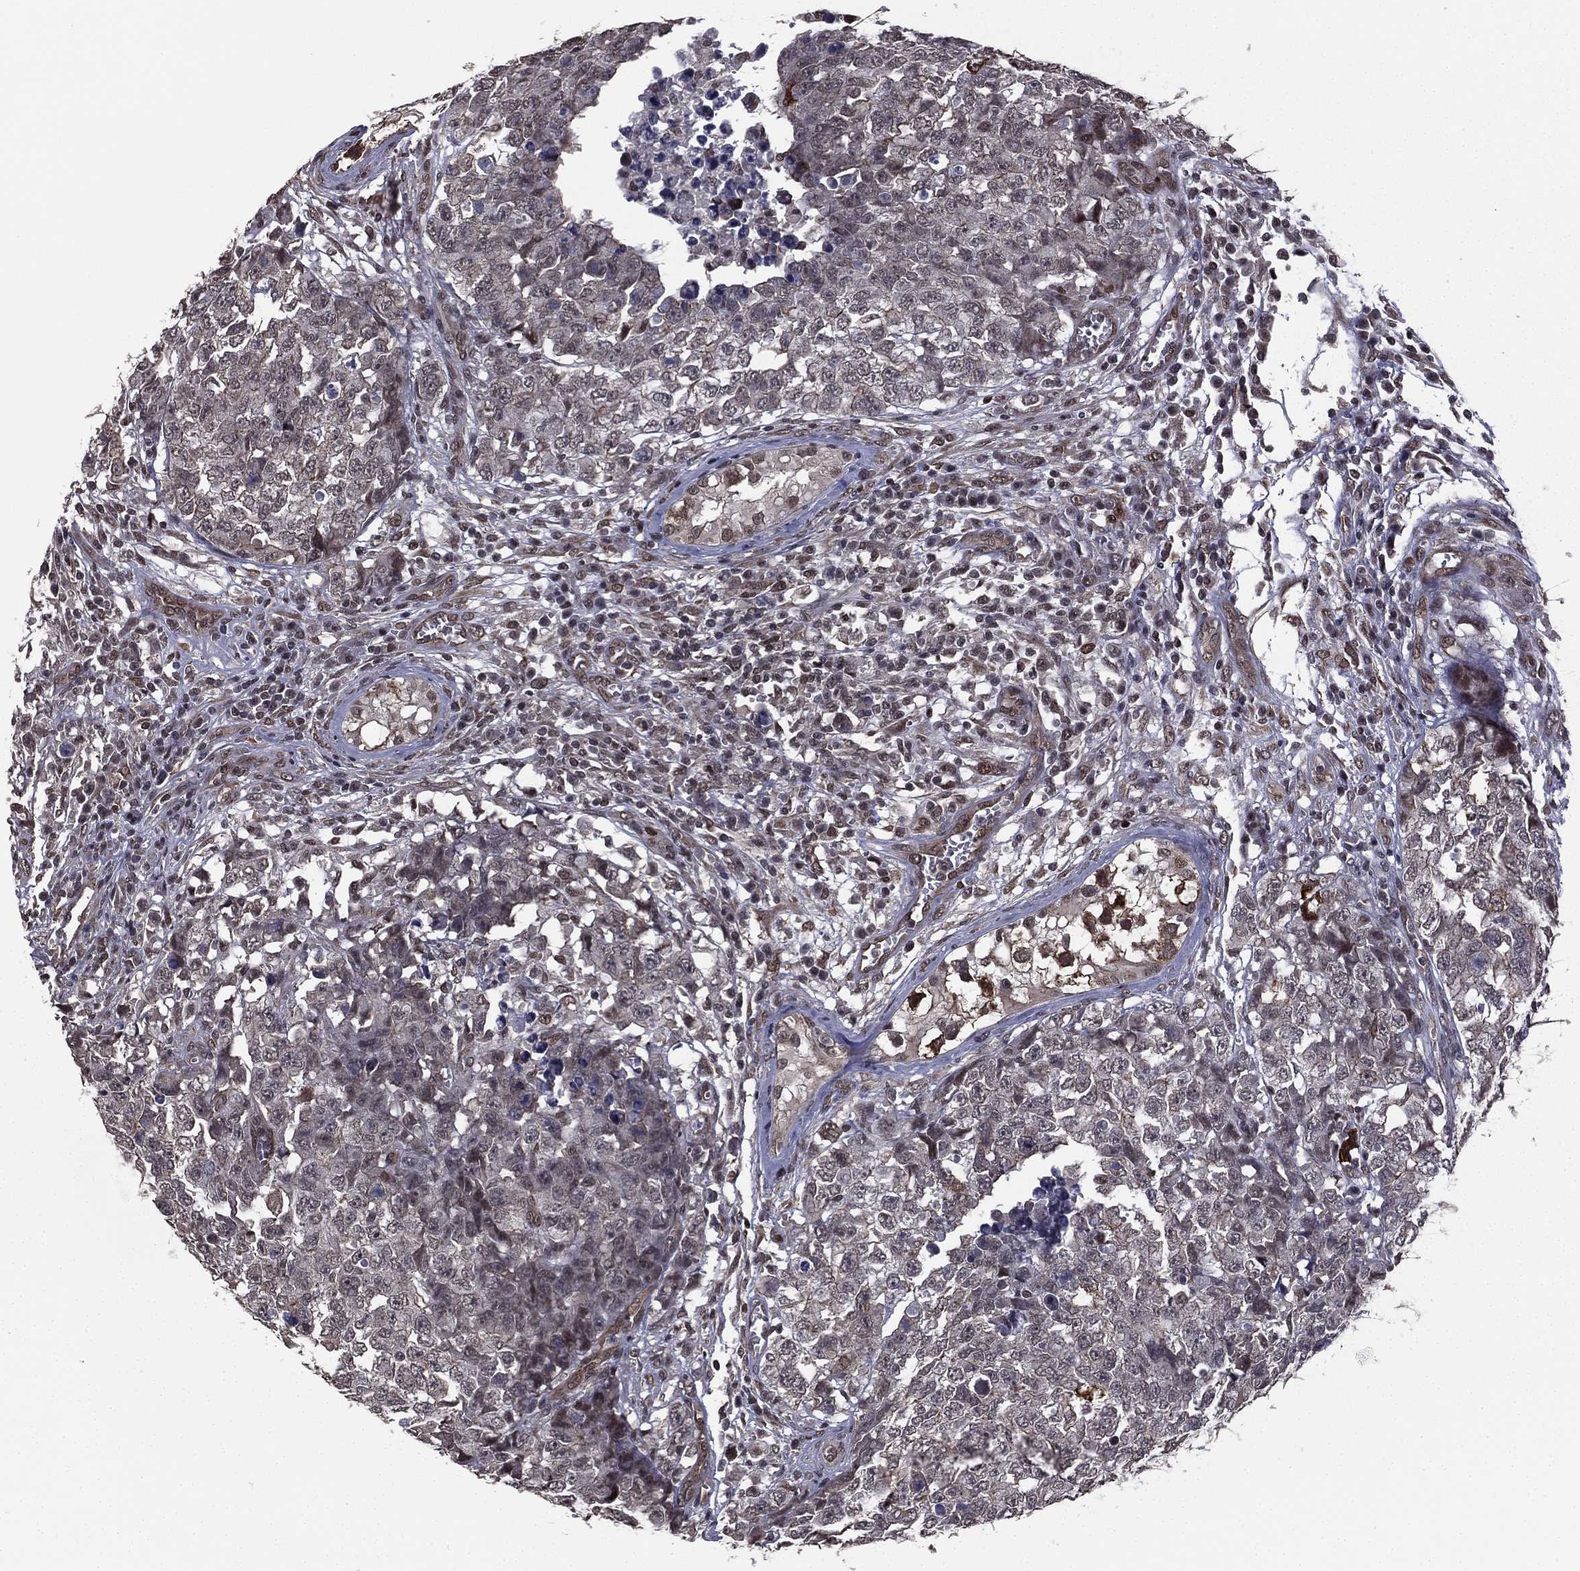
{"staining": {"intensity": "strong", "quantity": "<25%", "location": "nuclear"}, "tissue": "testis cancer", "cell_type": "Tumor cells", "image_type": "cancer", "snomed": [{"axis": "morphology", "description": "Carcinoma, Embryonal, NOS"}, {"axis": "topography", "description": "Testis"}], "caption": "This photomicrograph exhibits IHC staining of human embryonal carcinoma (testis), with medium strong nuclear expression in about <25% of tumor cells.", "gene": "RARB", "patient": {"sex": "male", "age": 23}}